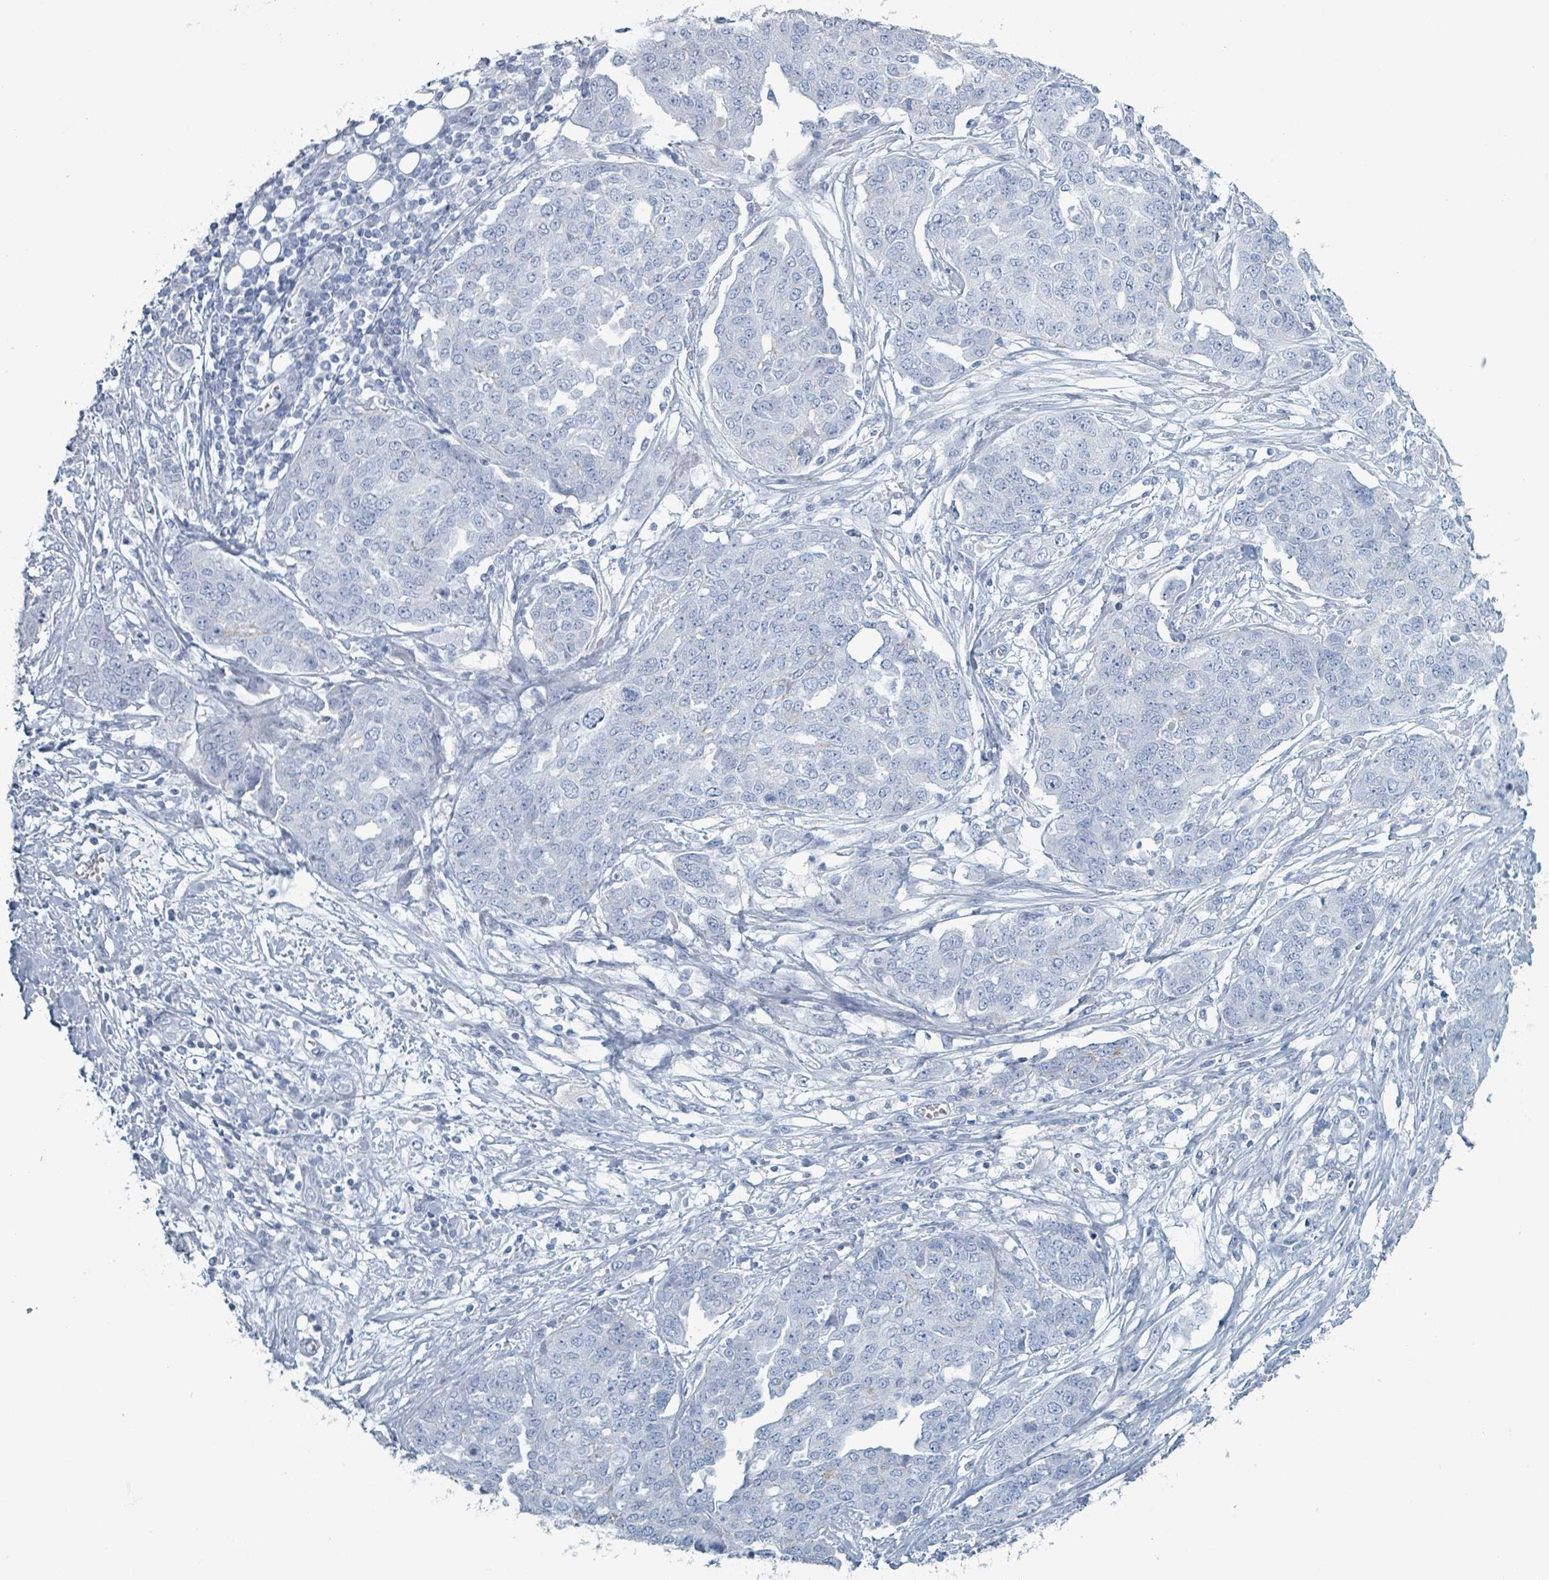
{"staining": {"intensity": "negative", "quantity": "none", "location": "none"}, "tissue": "ovarian cancer", "cell_type": "Tumor cells", "image_type": "cancer", "snomed": [{"axis": "morphology", "description": "Cystadenocarcinoma, serous, NOS"}, {"axis": "topography", "description": "Soft tissue"}, {"axis": "topography", "description": "Ovary"}], "caption": "This is an immunohistochemistry image of ovarian cancer (serous cystadenocarcinoma). There is no positivity in tumor cells.", "gene": "HEATR5A", "patient": {"sex": "female", "age": 57}}